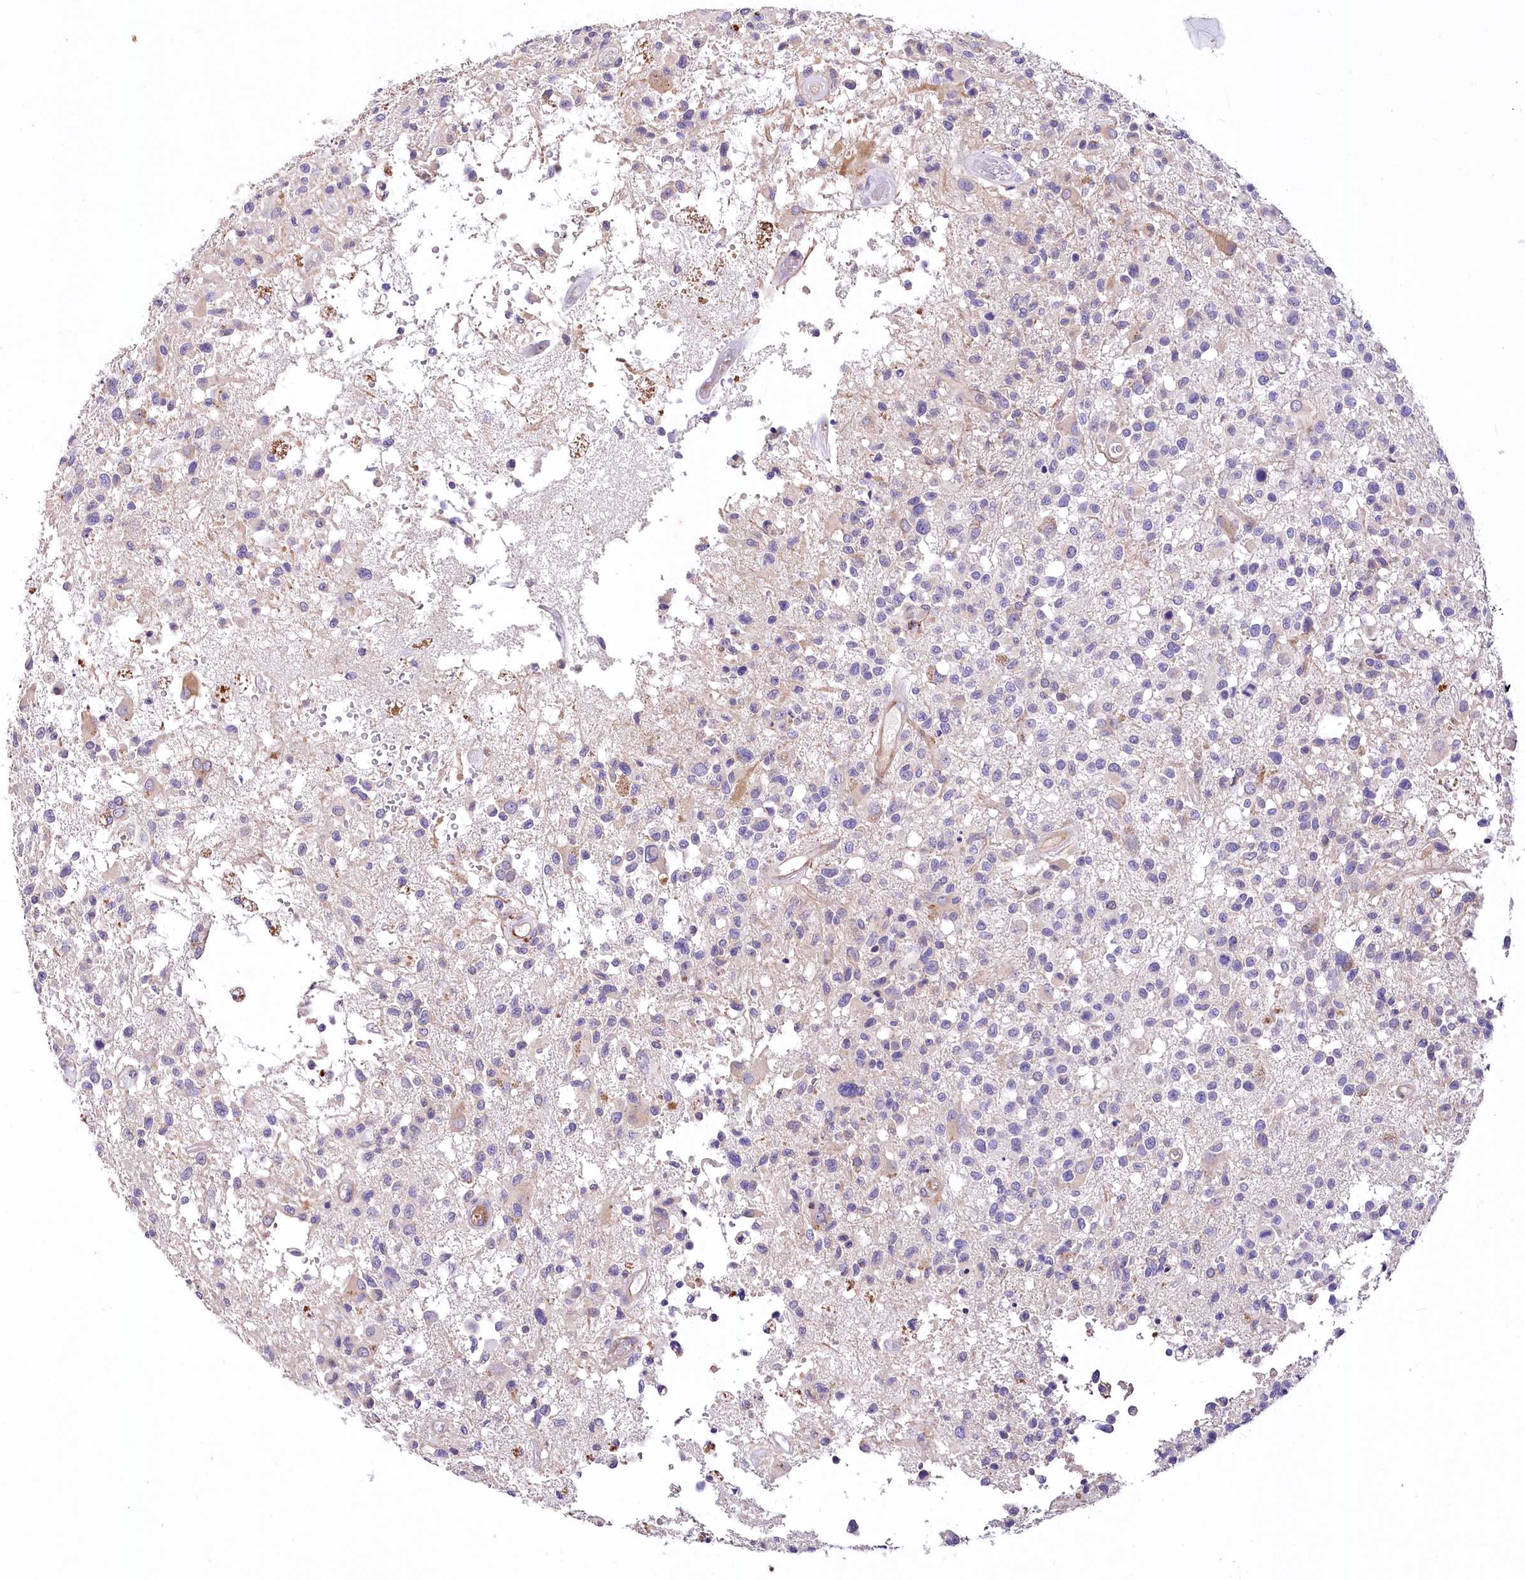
{"staining": {"intensity": "negative", "quantity": "none", "location": "none"}, "tissue": "glioma", "cell_type": "Tumor cells", "image_type": "cancer", "snomed": [{"axis": "morphology", "description": "Glioma, malignant, High grade"}, {"axis": "morphology", "description": "Glioblastoma, NOS"}, {"axis": "topography", "description": "Brain"}], "caption": "Immunohistochemical staining of glioma exhibits no significant staining in tumor cells.", "gene": "RDH16", "patient": {"sex": "male", "age": 60}}